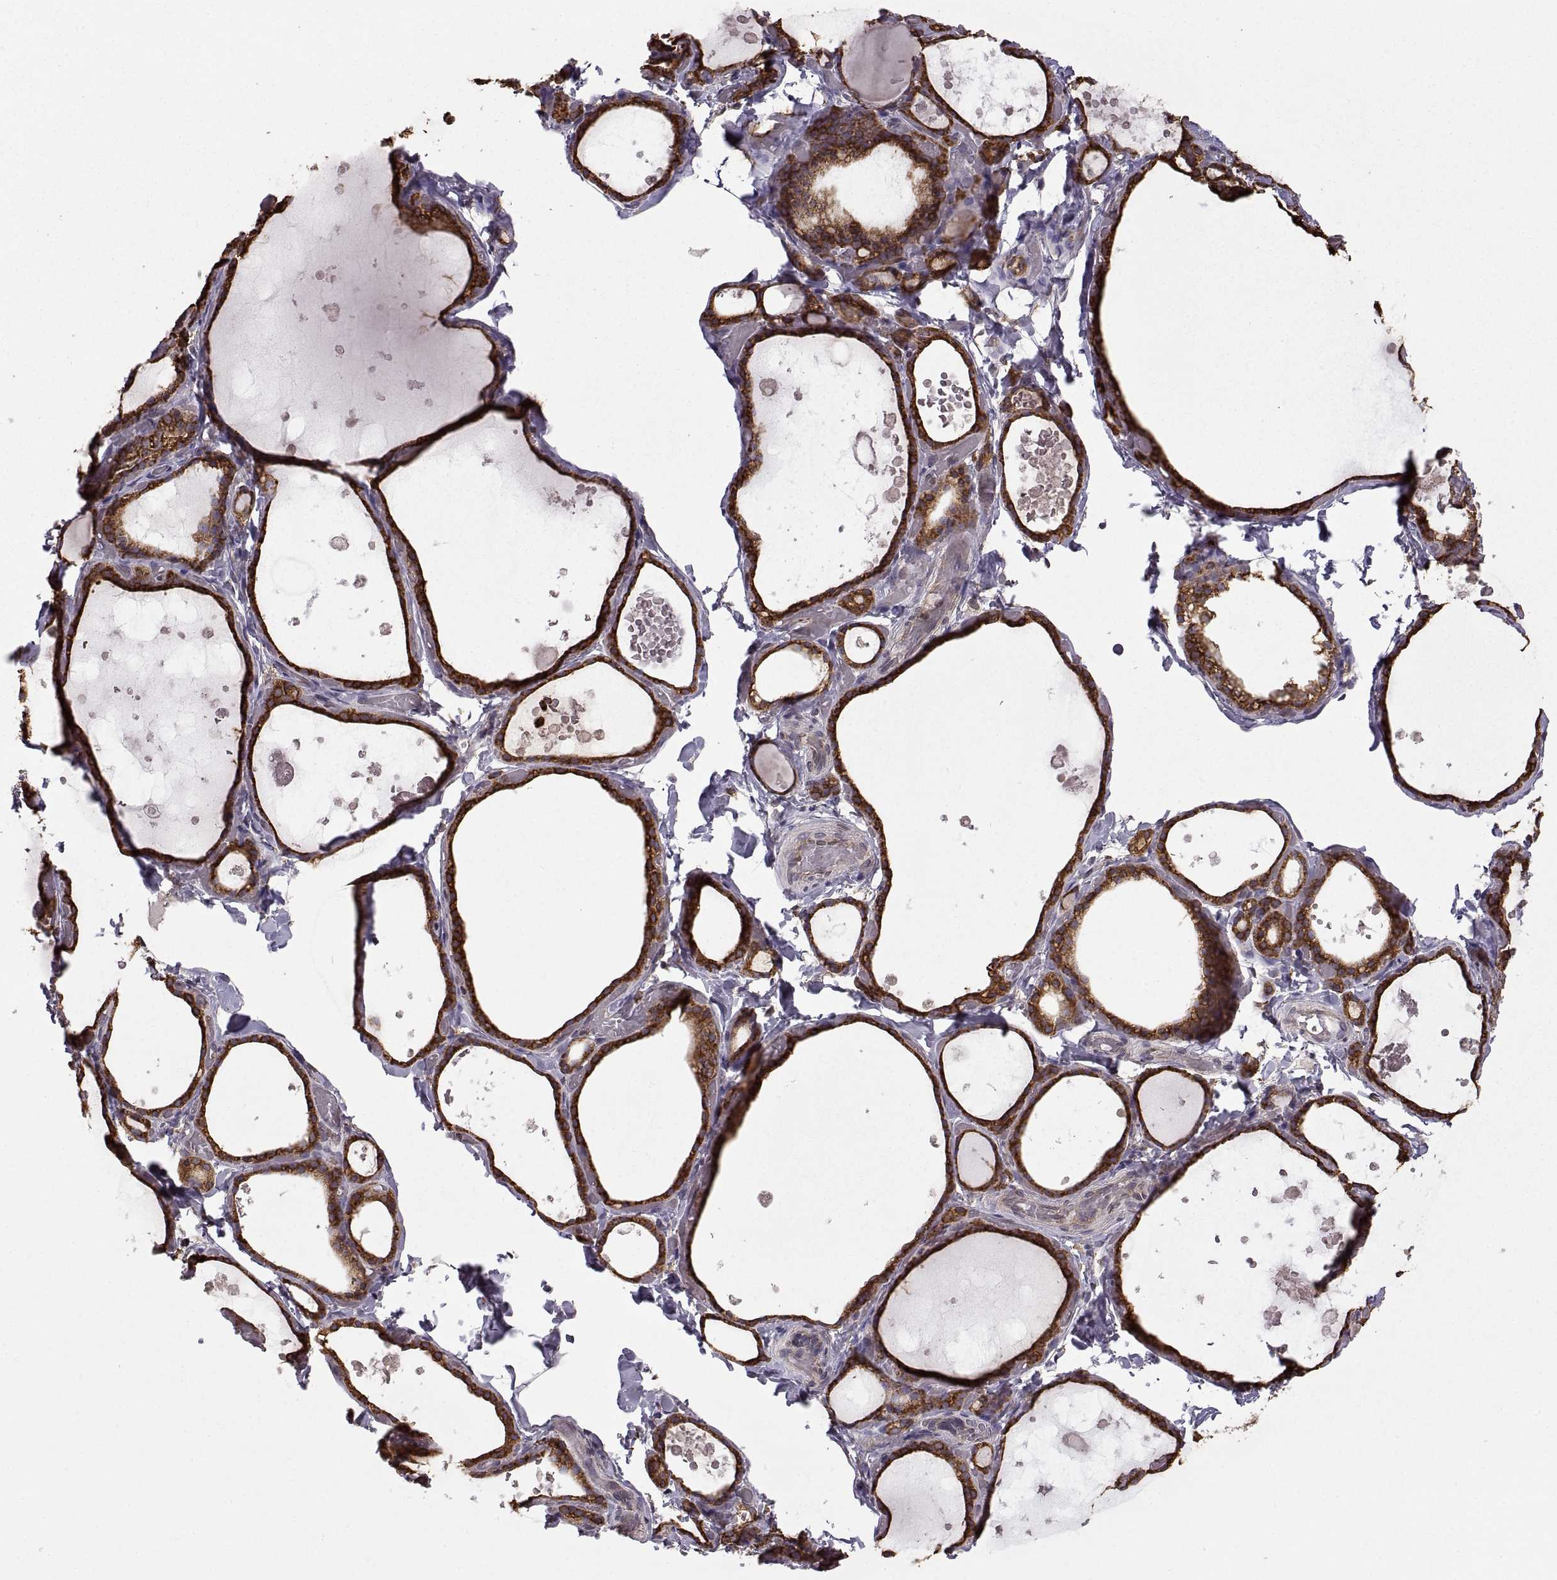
{"staining": {"intensity": "strong", "quantity": ">75%", "location": "cytoplasmic/membranous"}, "tissue": "thyroid gland", "cell_type": "Glandular cells", "image_type": "normal", "snomed": [{"axis": "morphology", "description": "Normal tissue, NOS"}, {"axis": "topography", "description": "Thyroid gland"}], "caption": "Glandular cells reveal high levels of strong cytoplasmic/membranous staining in about >75% of cells in unremarkable thyroid gland. (Stains: DAB (3,3'-diaminobenzidine) in brown, nuclei in blue, Microscopy: brightfield microscopy at high magnification).", "gene": "PDIA3", "patient": {"sex": "female", "age": 56}}